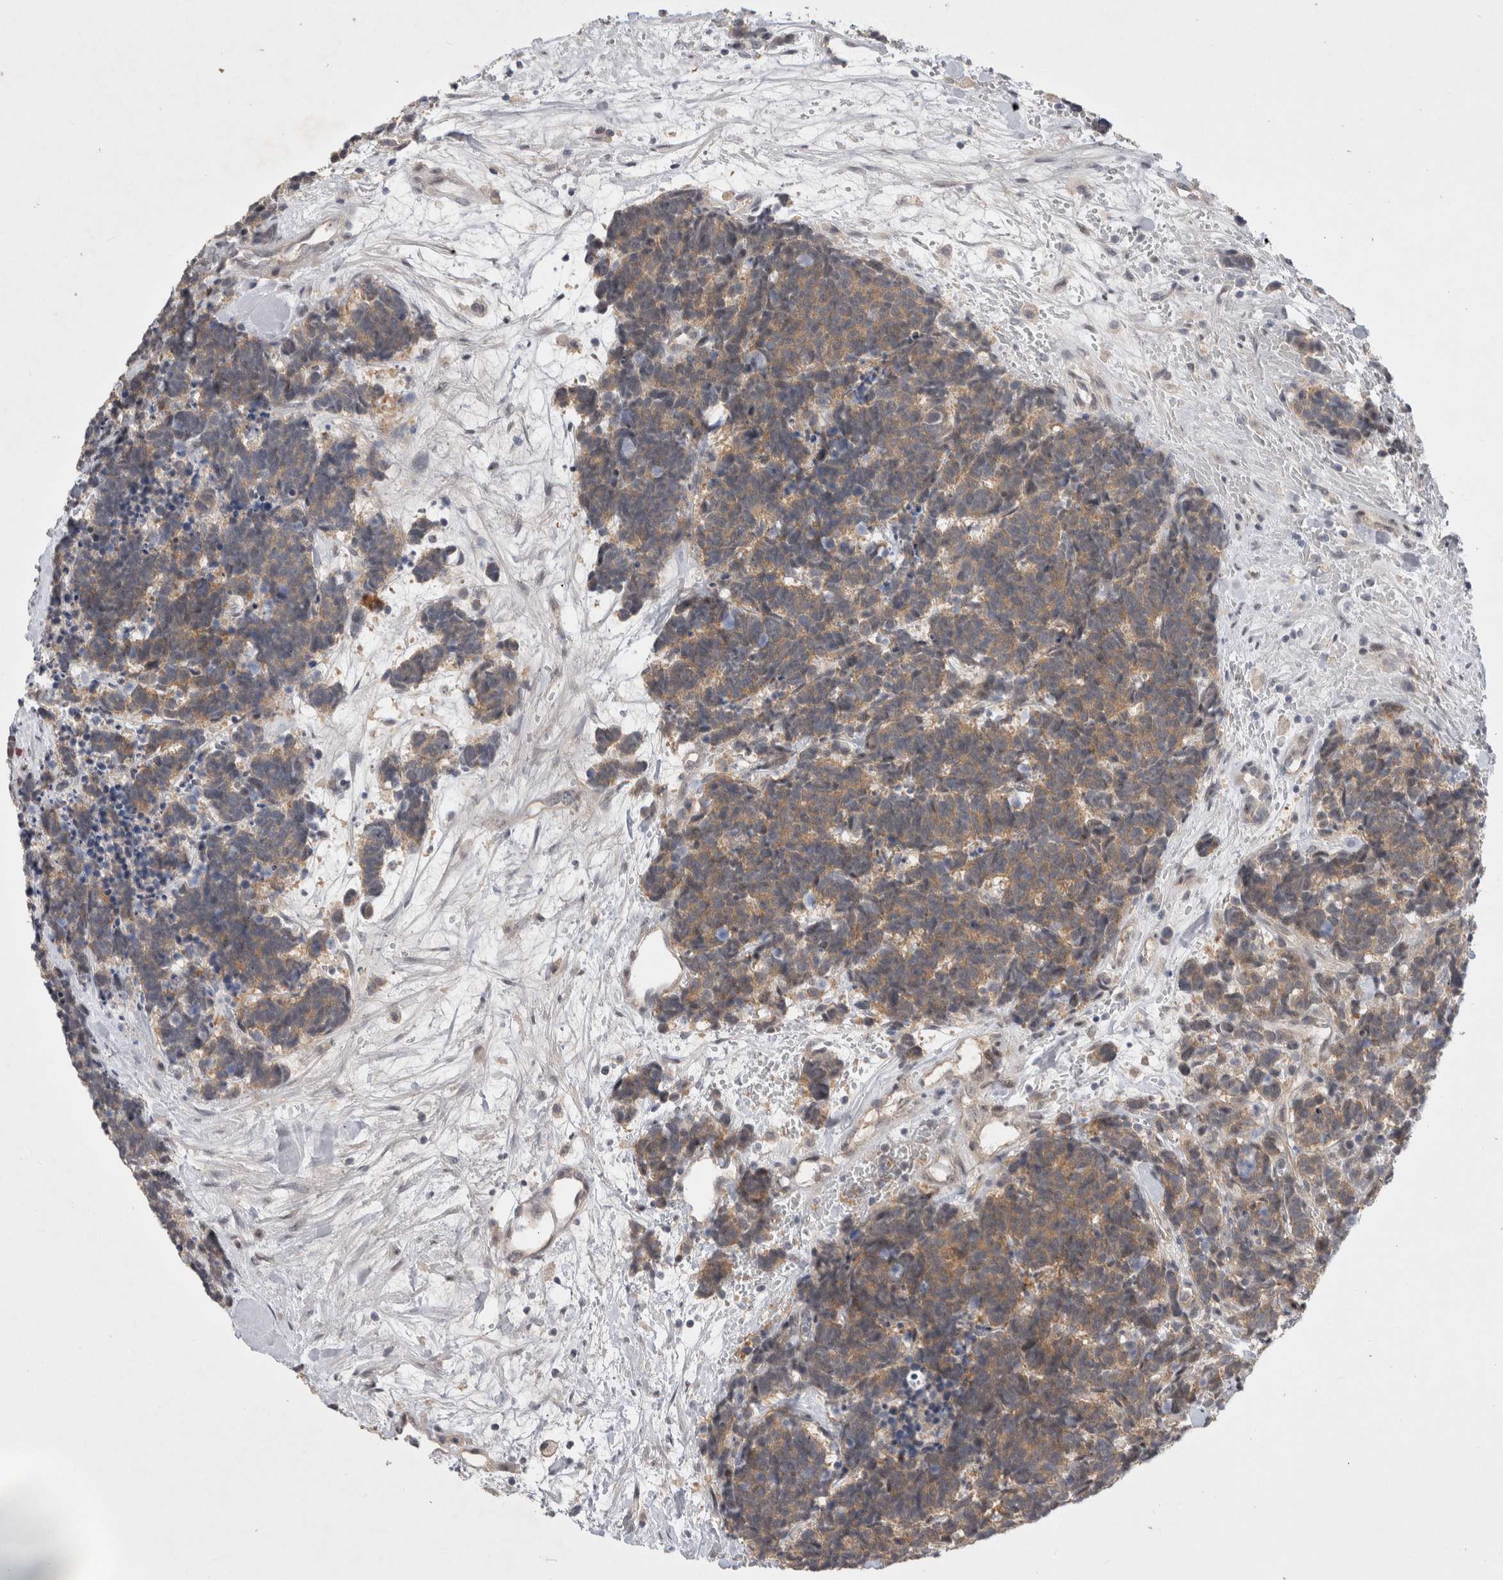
{"staining": {"intensity": "moderate", "quantity": ">75%", "location": "cytoplasmic/membranous"}, "tissue": "carcinoid", "cell_type": "Tumor cells", "image_type": "cancer", "snomed": [{"axis": "morphology", "description": "Carcinoma, NOS"}, {"axis": "morphology", "description": "Carcinoid, malignant, NOS"}, {"axis": "topography", "description": "Urinary bladder"}], "caption": "Immunohistochemical staining of human carcinoid reveals moderate cytoplasmic/membranous protein positivity in approximately >75% of tumor cells.", "gene": "CERS3", "patient": {"sex": "male", "age": 57}}